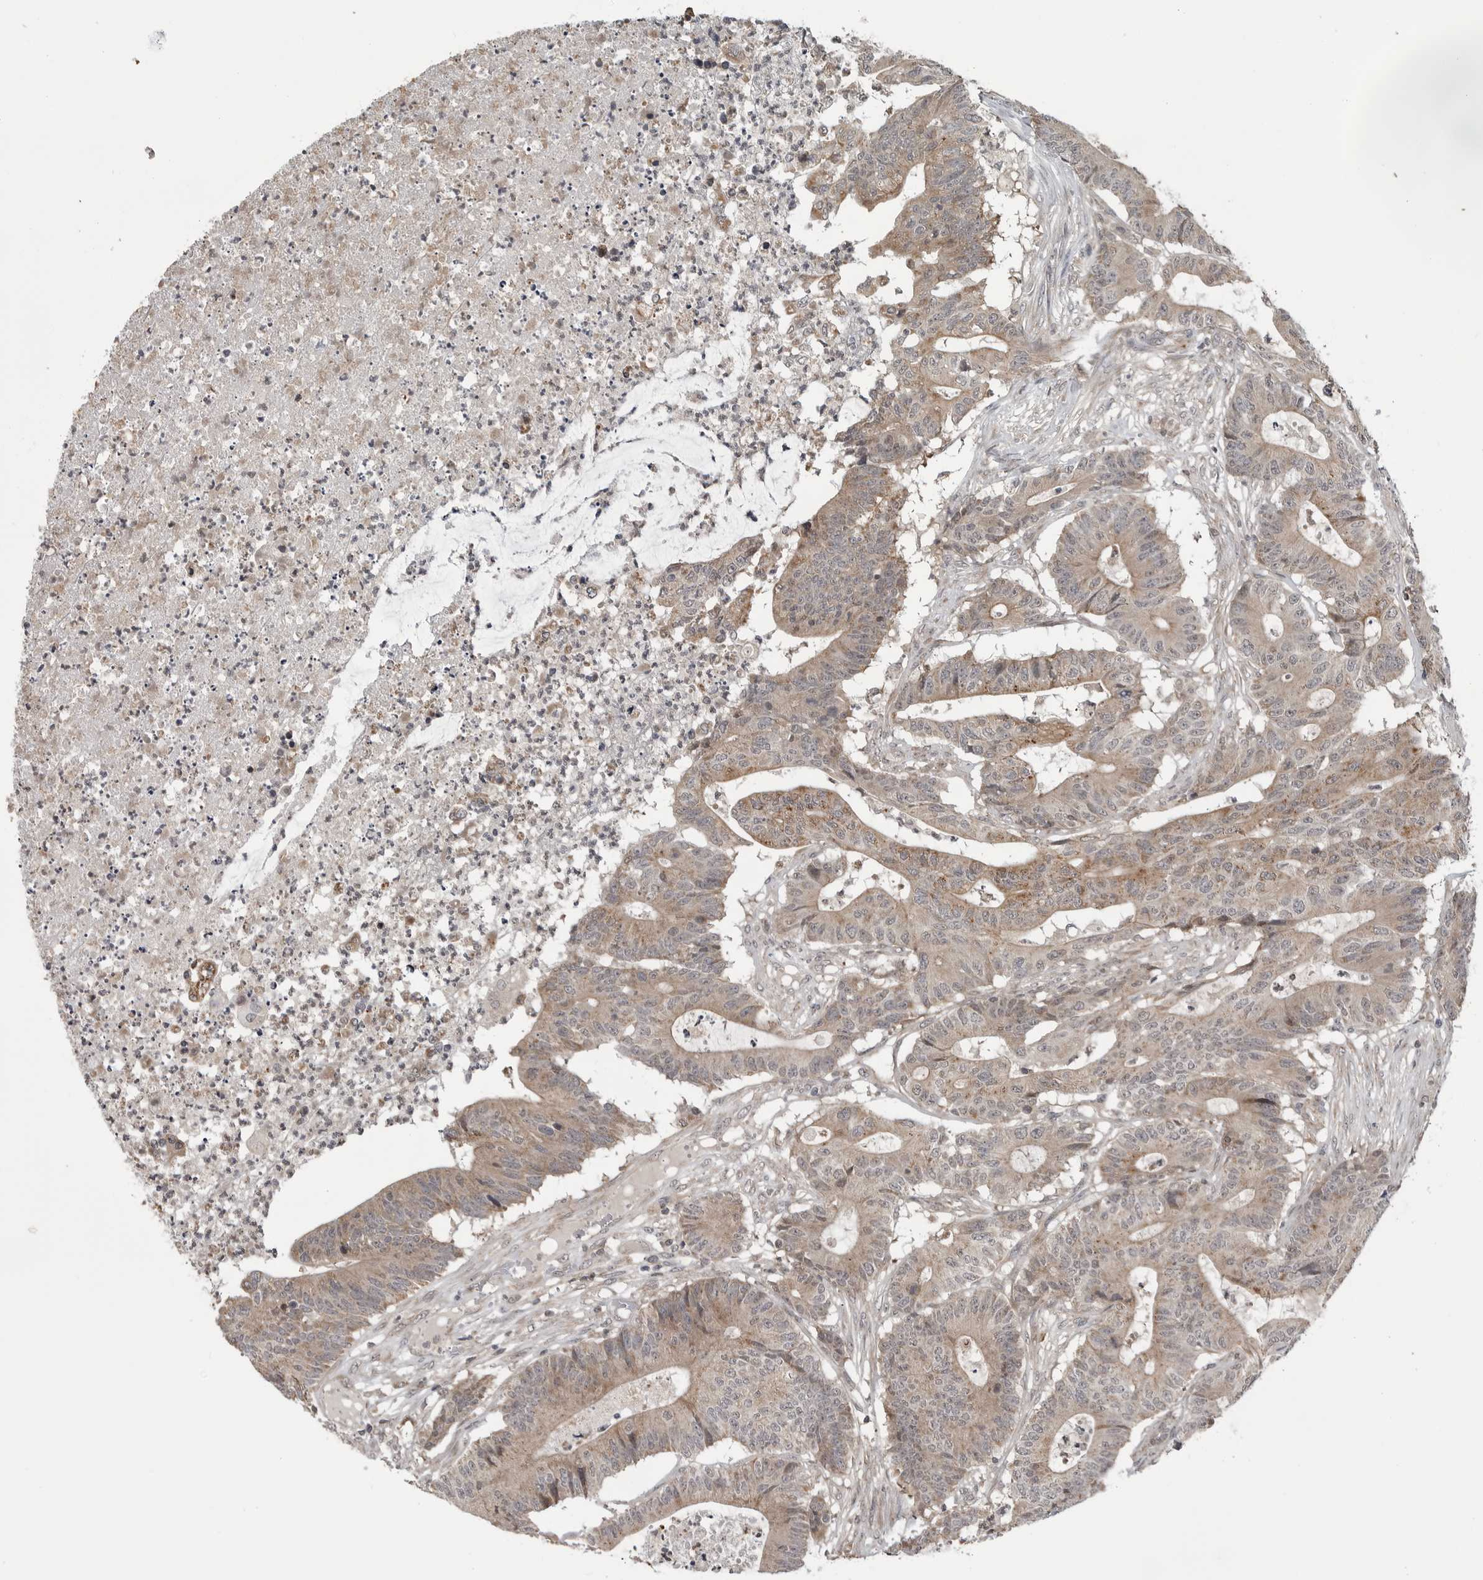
{"staining": {"intensity": "moderate", "quantity": ">75%", "location": "cytoplasmic/membranous"}, "tissue": "colorectal cancer", "cell_type": "Tumor cells", "image_type": "cancer", "snomed": [{"axis": "morphology", "description": "Adenocarcinoma, NOS"}, {"axis": "topography", "description": "Colon"}], "caption": "Immunohistochemistry of adenocarcinoma (colorectal) displays medium levels of moderate cytoplasmic/membranous expression in approximately >75% of tumor cells. The protein is shown in brown color, while the nuclei are stained blue.", "gene": "FAAP100", "patient": {"sex": "female", "age": 84}}